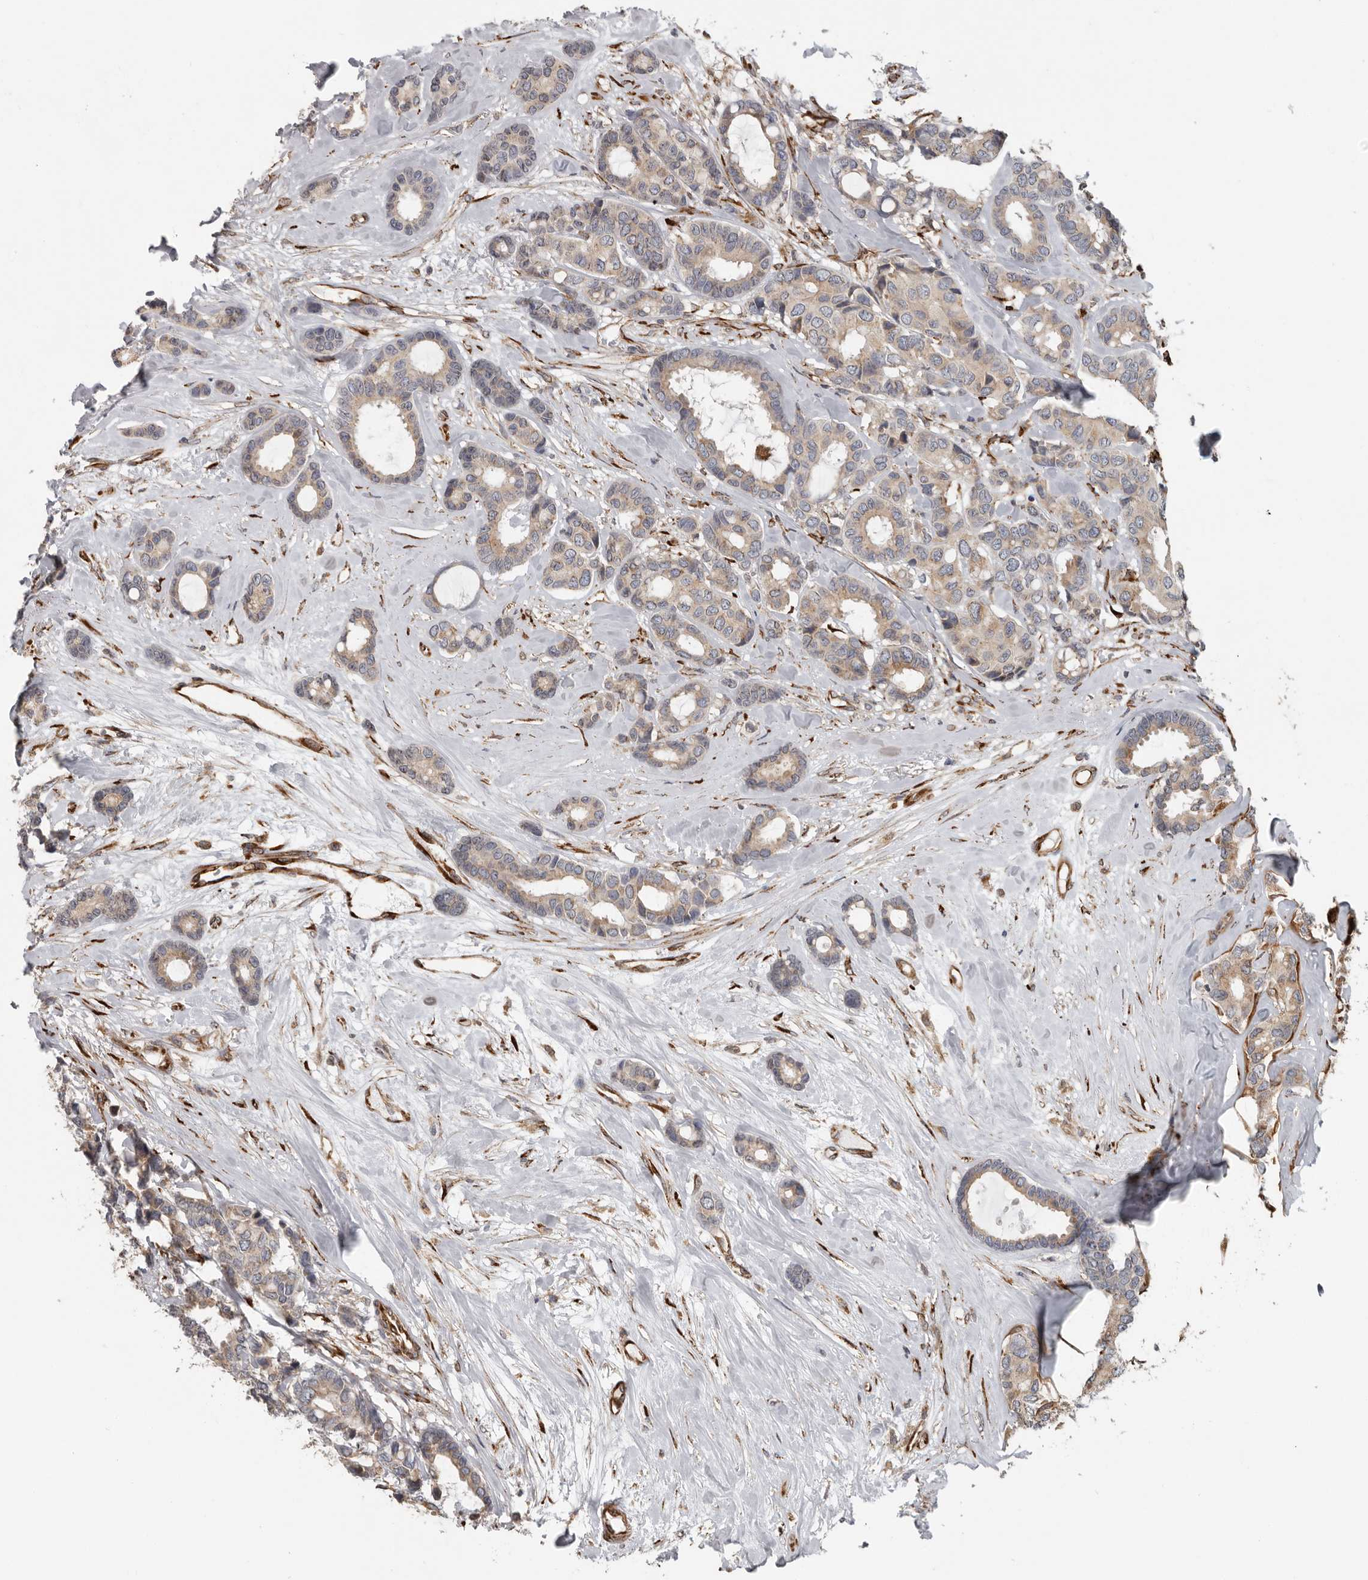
{"staining": {"intensity": "weak", "quantity": ">75%", "location": "cytoplasmic/membranous"}, "tissue": "breast cancer", "cell_type": "Tumor cells", "image_type": "cancer", "snomed": [{"axis": "morphology", "description": "Duct carcinoma"}, {"axis": "topography", "description": "Breast"}], "caption": "Weak cytoplasmic/membranous positivity is identified in about >75% of tumor cells in infiltrating ductal carcinoma (breast).", "gene": "CEP350", "patient": {"sex": "female", "age": 87}}